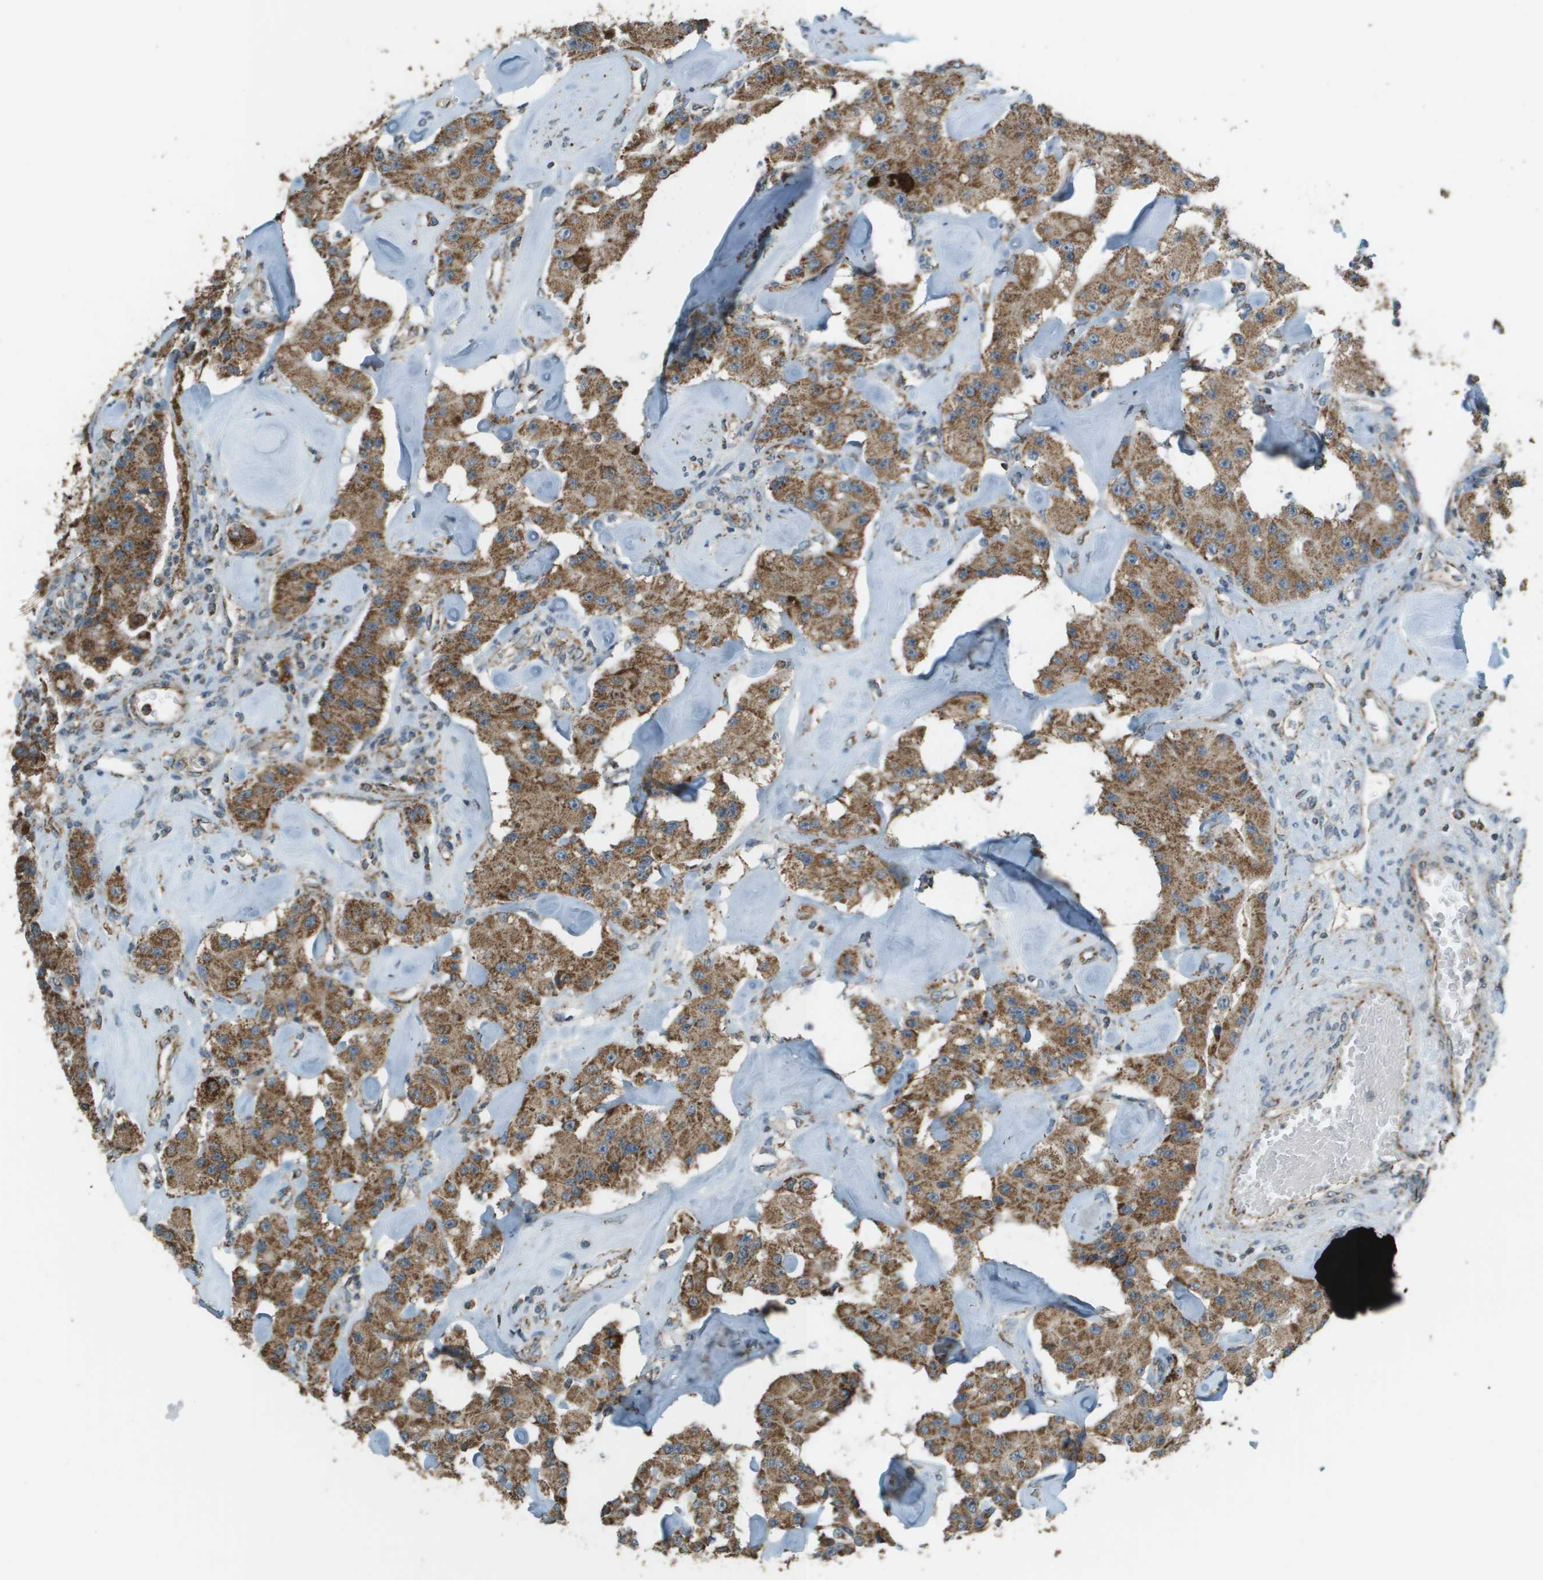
{"staining": {"intensity": "moderate", "quantity": ">75%", "location": "cytoplasmic/membranous"}, "tissue": "carcinoid", "cell_type": "Tumor cells", "image_type": "cancer", "snomed": [{"axis": "morphology", "description": "Carcinoid, malignant, NOS"}, {"axis": "topography", "description": "Pancreas"}], "caption": "The histopathology image demonstrates immunohistochemical staining of carcinoid. There is moderate cytoplasmic/membranous positivity is present in approximately >75% of tumor cells.", "gene": "FH", "patient": {"sex": "male", "age": 41}}